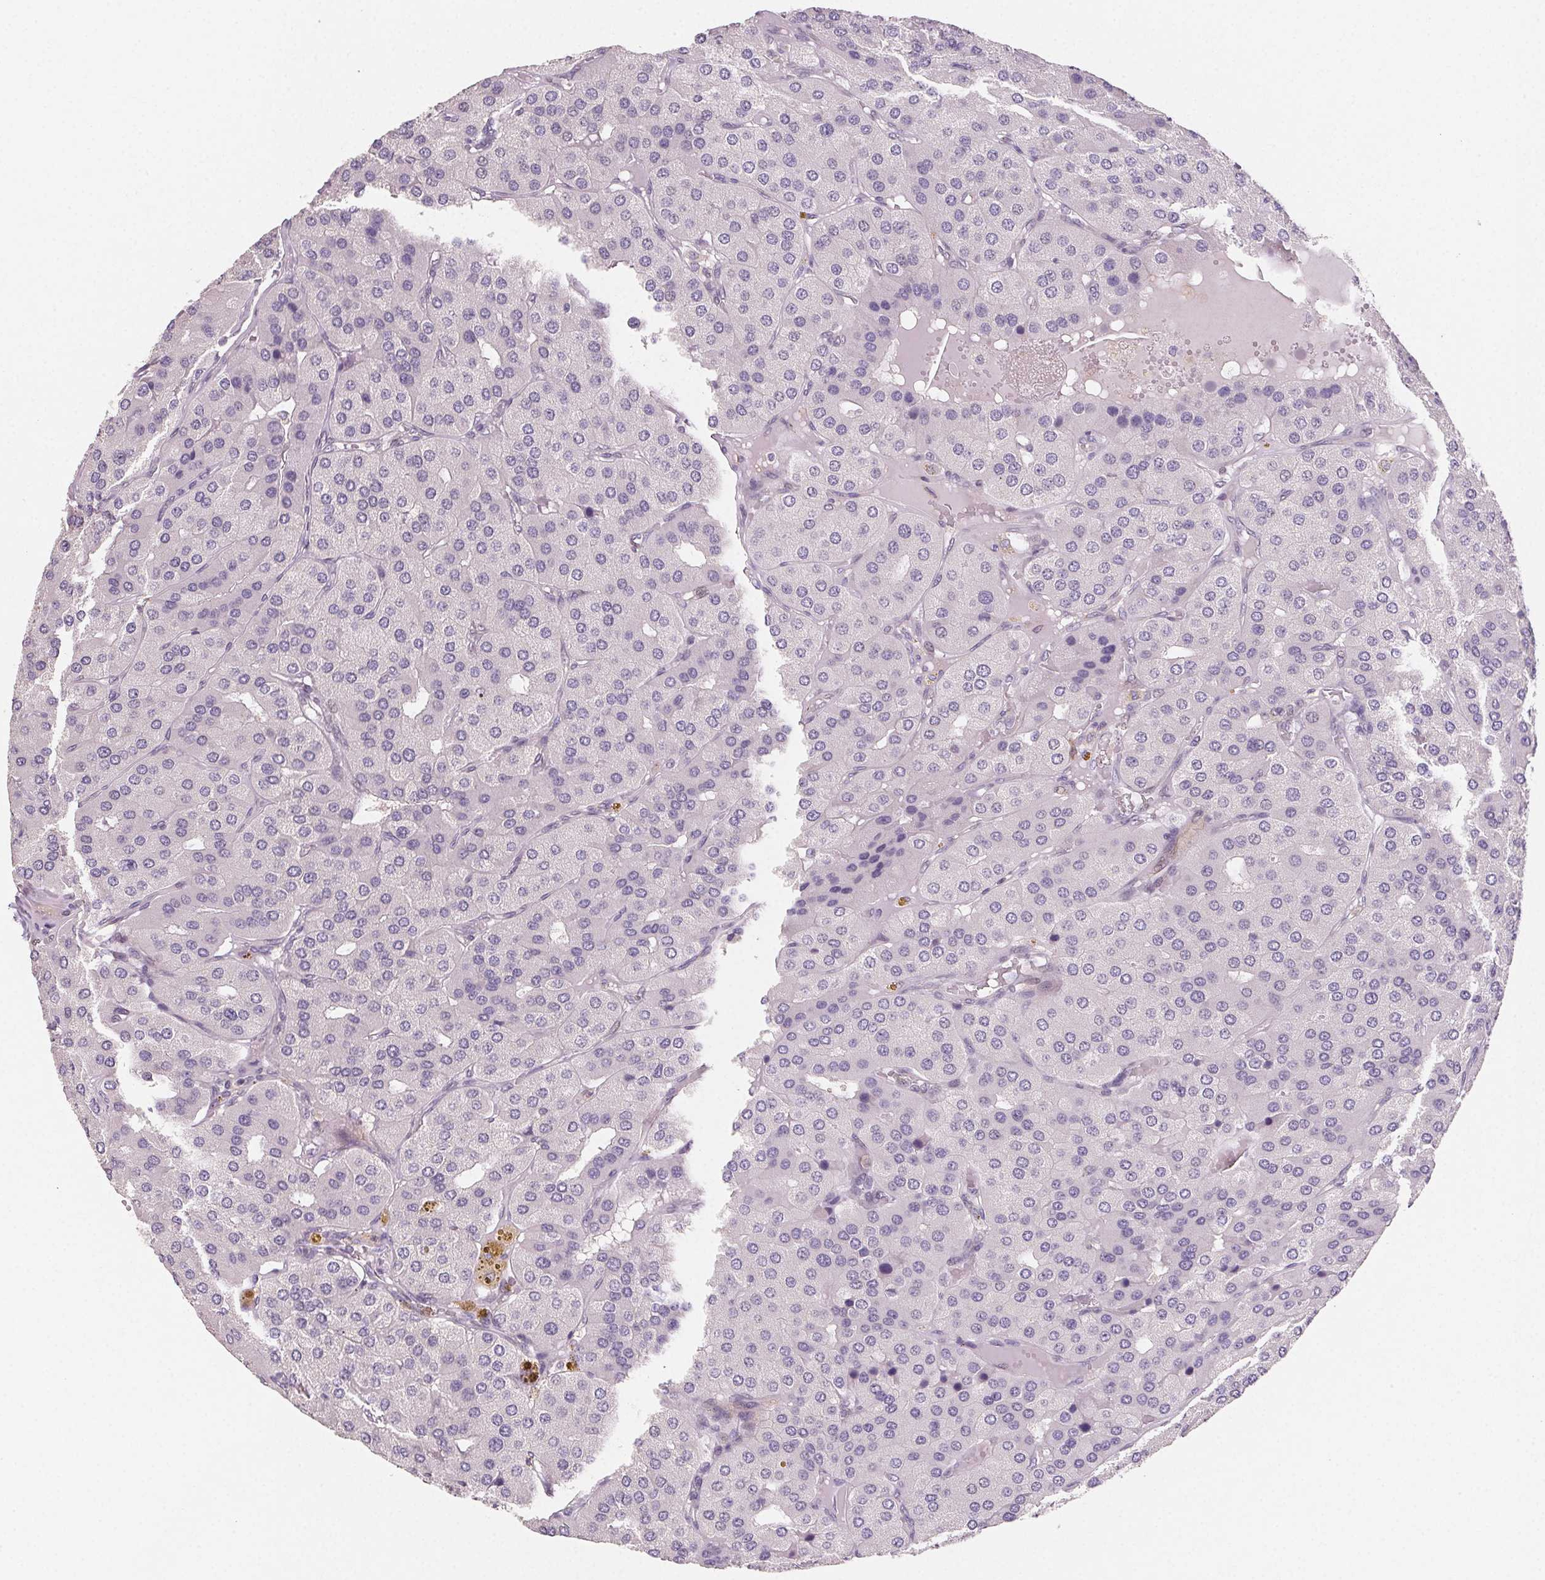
{"staining": {"intensity": "negative", "quantity": "none", "location": "none"}, "tissue": "parathyroid gland", "cell_type": "Glandular cells", "image_type": "normal", "snomed": [{"axis": "morphology", "description": "Normal tissue, NOS"}, {"axis": "morphology", "description": "Adenoma, NOS"}, {"axis": "topography", "description": "Parathyroid gland"}], "caption": "Immunohistochemistry (IHC) histopathology image of unremarkable human parathyroid gland stained for a protein (brown), which demonstrates no staining in glandular cells. (Stains: DAB IHC with hematoxylin counter stain, Microscopy: brightfield microscopy at high magnification).", "gene": "GBP1", "patient": {"sex": "female", "age": 86}}